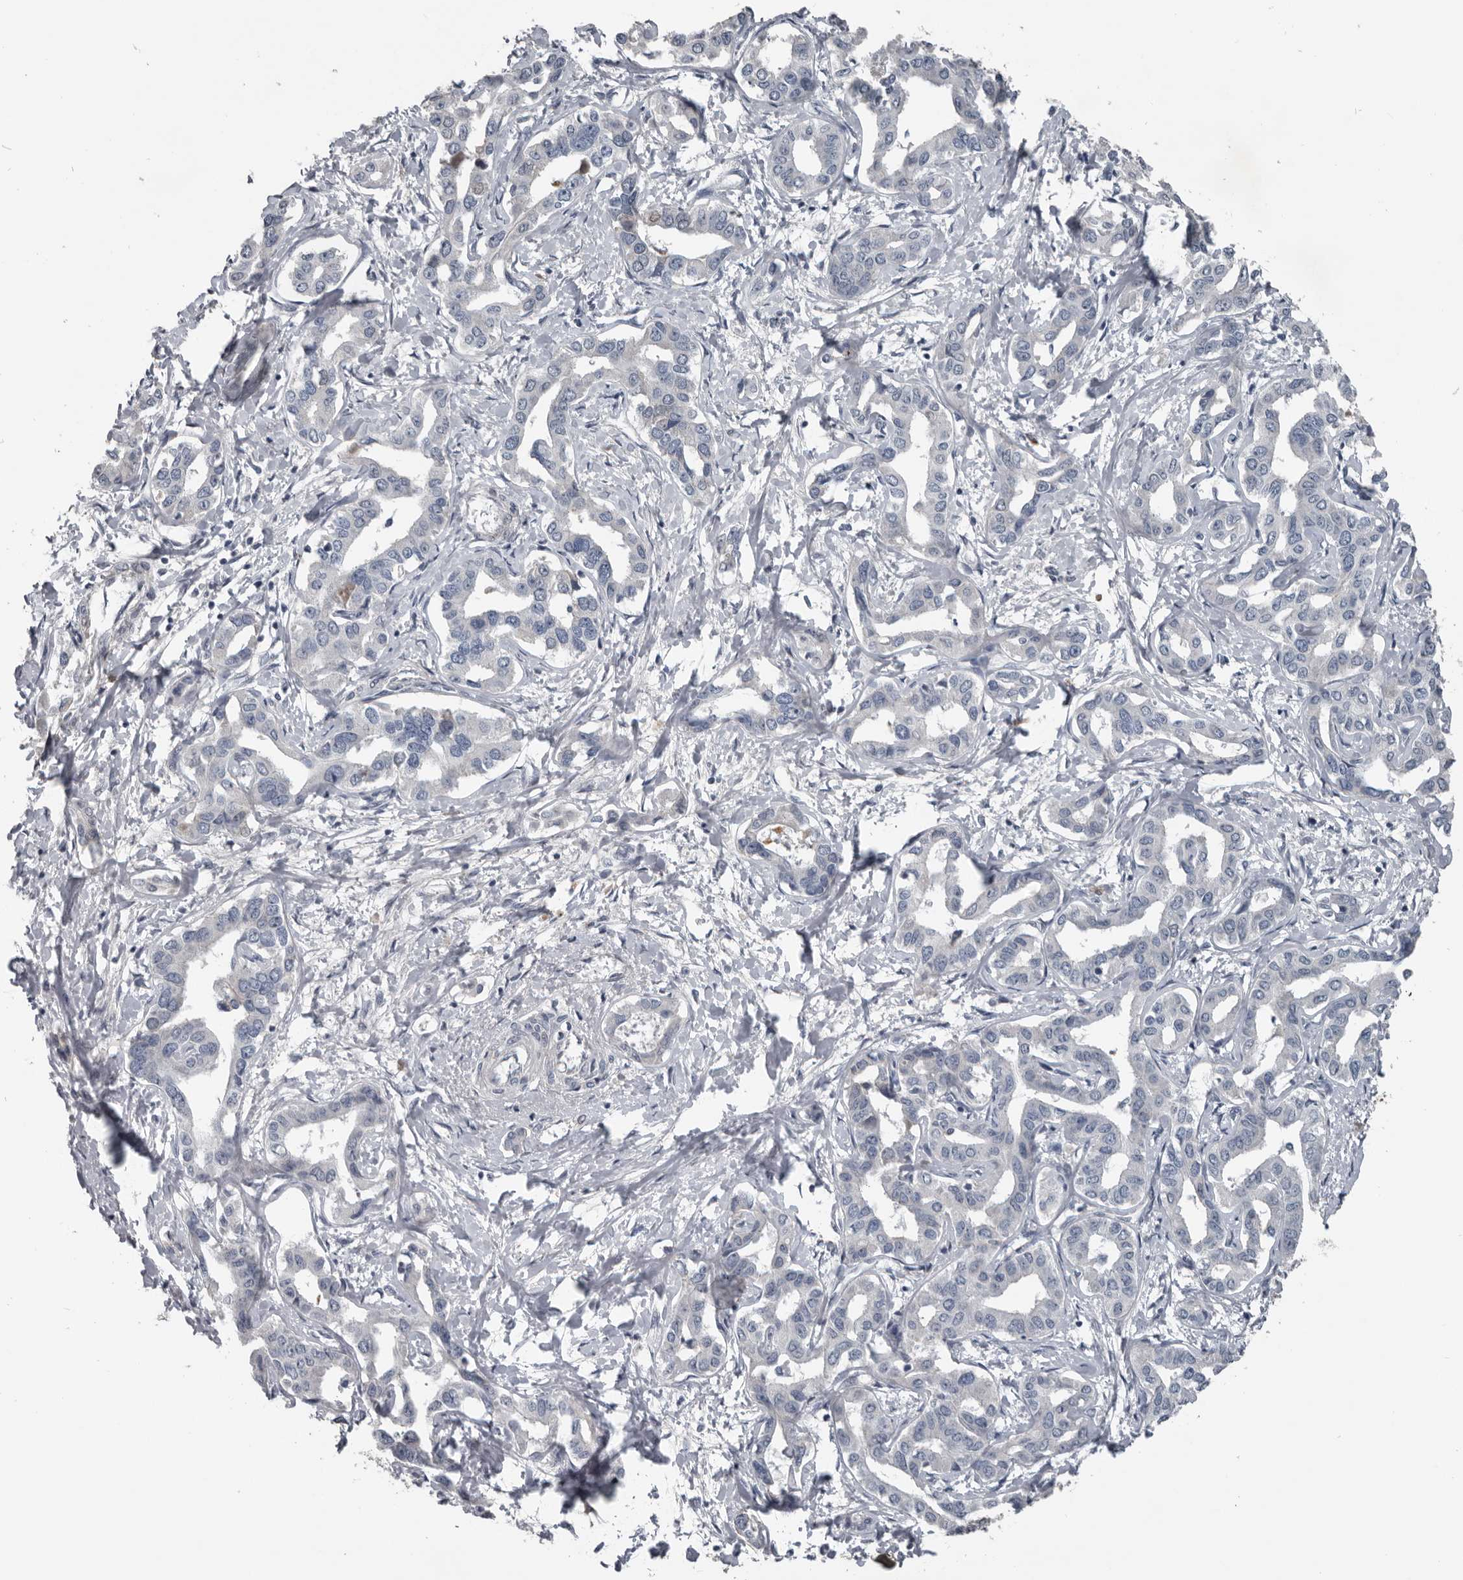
{"staining": {"intensity": "negative", "quantity": "none", "location": "none"}, "tissue": "liver cancer", "cell_type": "Tumor cells", "image_type": "cancer", "snomed": [{"axis": "morphology", "description": "Cholangiocarcinoma"}, {"axis": "topography", "description": "Liver"}], "caption": "Human liver cancer (cholangiocarcinoma) stained for a protein using IHC displays no staining in tumor cells.", "gene": "C1orf216", "patient": {"sex": "male", "age": 59}}